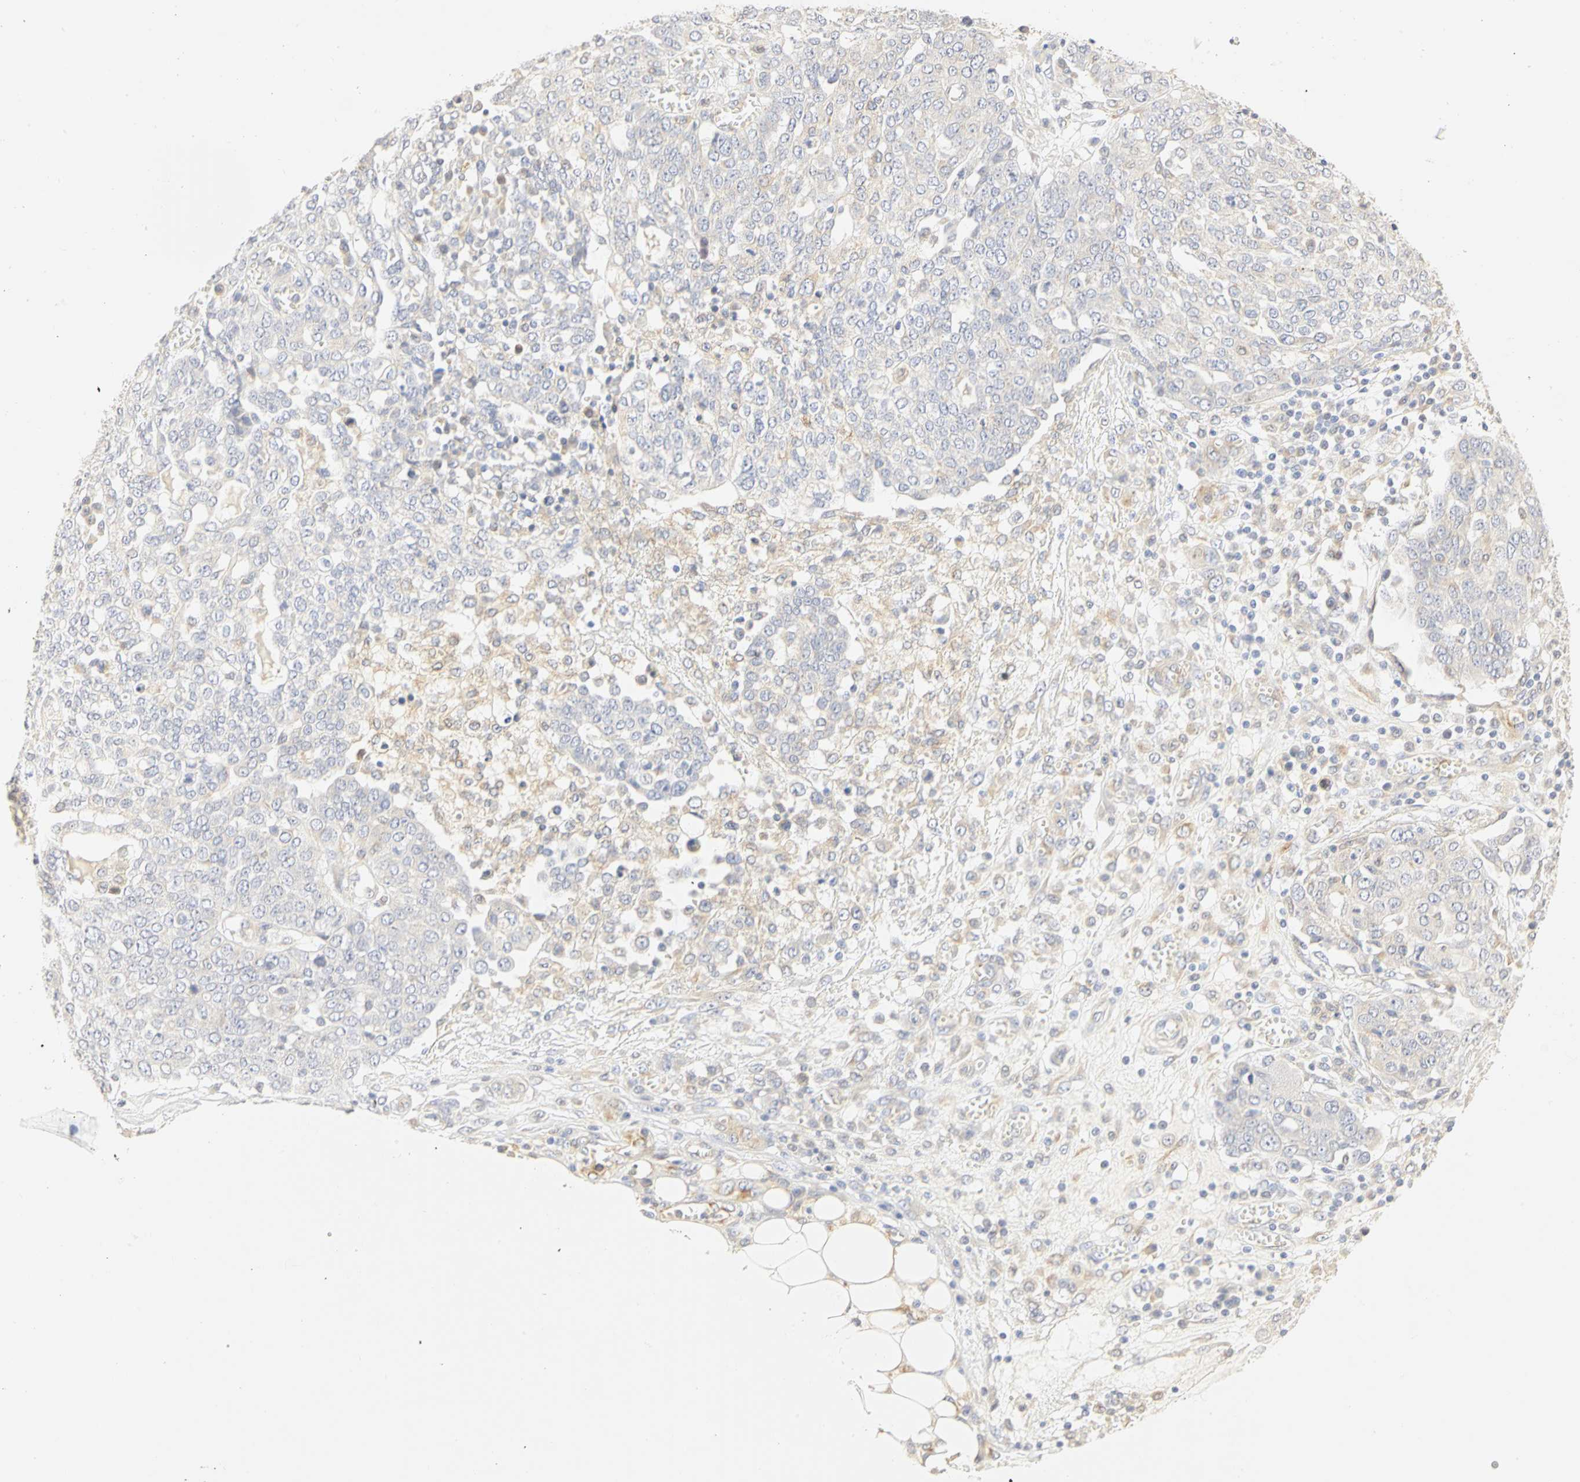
{"staining": {"intensity": "weak", "quantity": ">75%", "location": "cytoplasmic/membranous"}, "tissue": "ovarian cancer", "cell_type": "Tumor cells", "image_type": "cancer", "snomed": [{"axis": "morphology", "description": "Cystadenocarcinoma, serous, NOS"}, {"axis": "topography", "description": "Soft tissue"}, {"axis": "topography", "description": "Ovary"}], "caption": "An image of human ovarian cancer (serous cystadenocarcinoma) stained for a protein demonstrates weak cytoplasmic/membranous brown staining in tumor cells.", "gene": "GNRH2", "patient": {"sex": "female", "age": 57}}